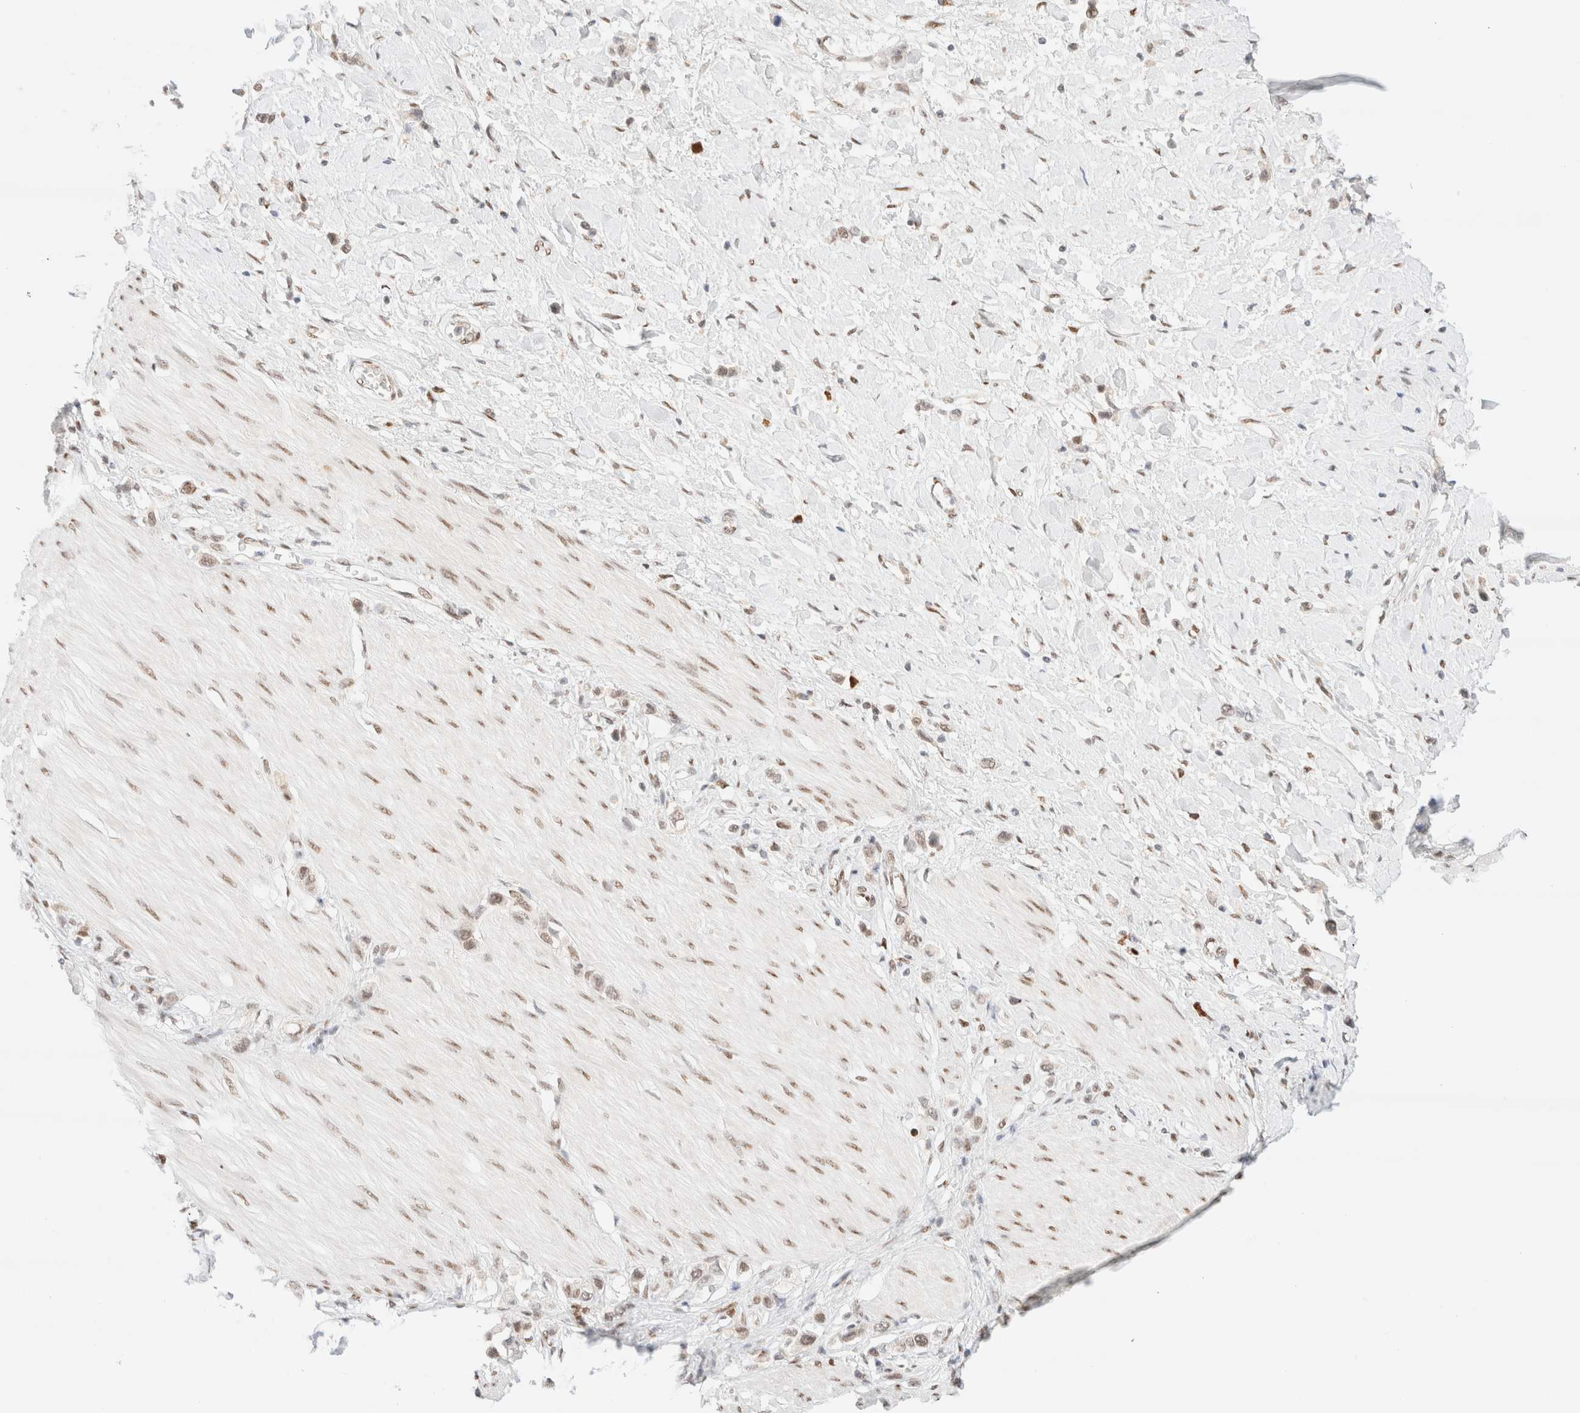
{"staining": {"intensity": "moderate", "quantity": ">75%", "location": "nuclear"}, "tissue": "stomach cancer", "cell_type": "Tumor cells", "image_type": "cancer", "snomed": [{"axis": "morphology", "description": "Adenocarcinoma, NOS"}, {"axis": "topography", "description": "Stomach"}], "caption": "A photomicrograph showing moderate nuclear expression in about >75% of tumor cells in stomach adenocarcinoma, as visualized by brown immunohistochemical staining.", "gene": "CIC", "patient": {"sex": "female", "age": 65}}